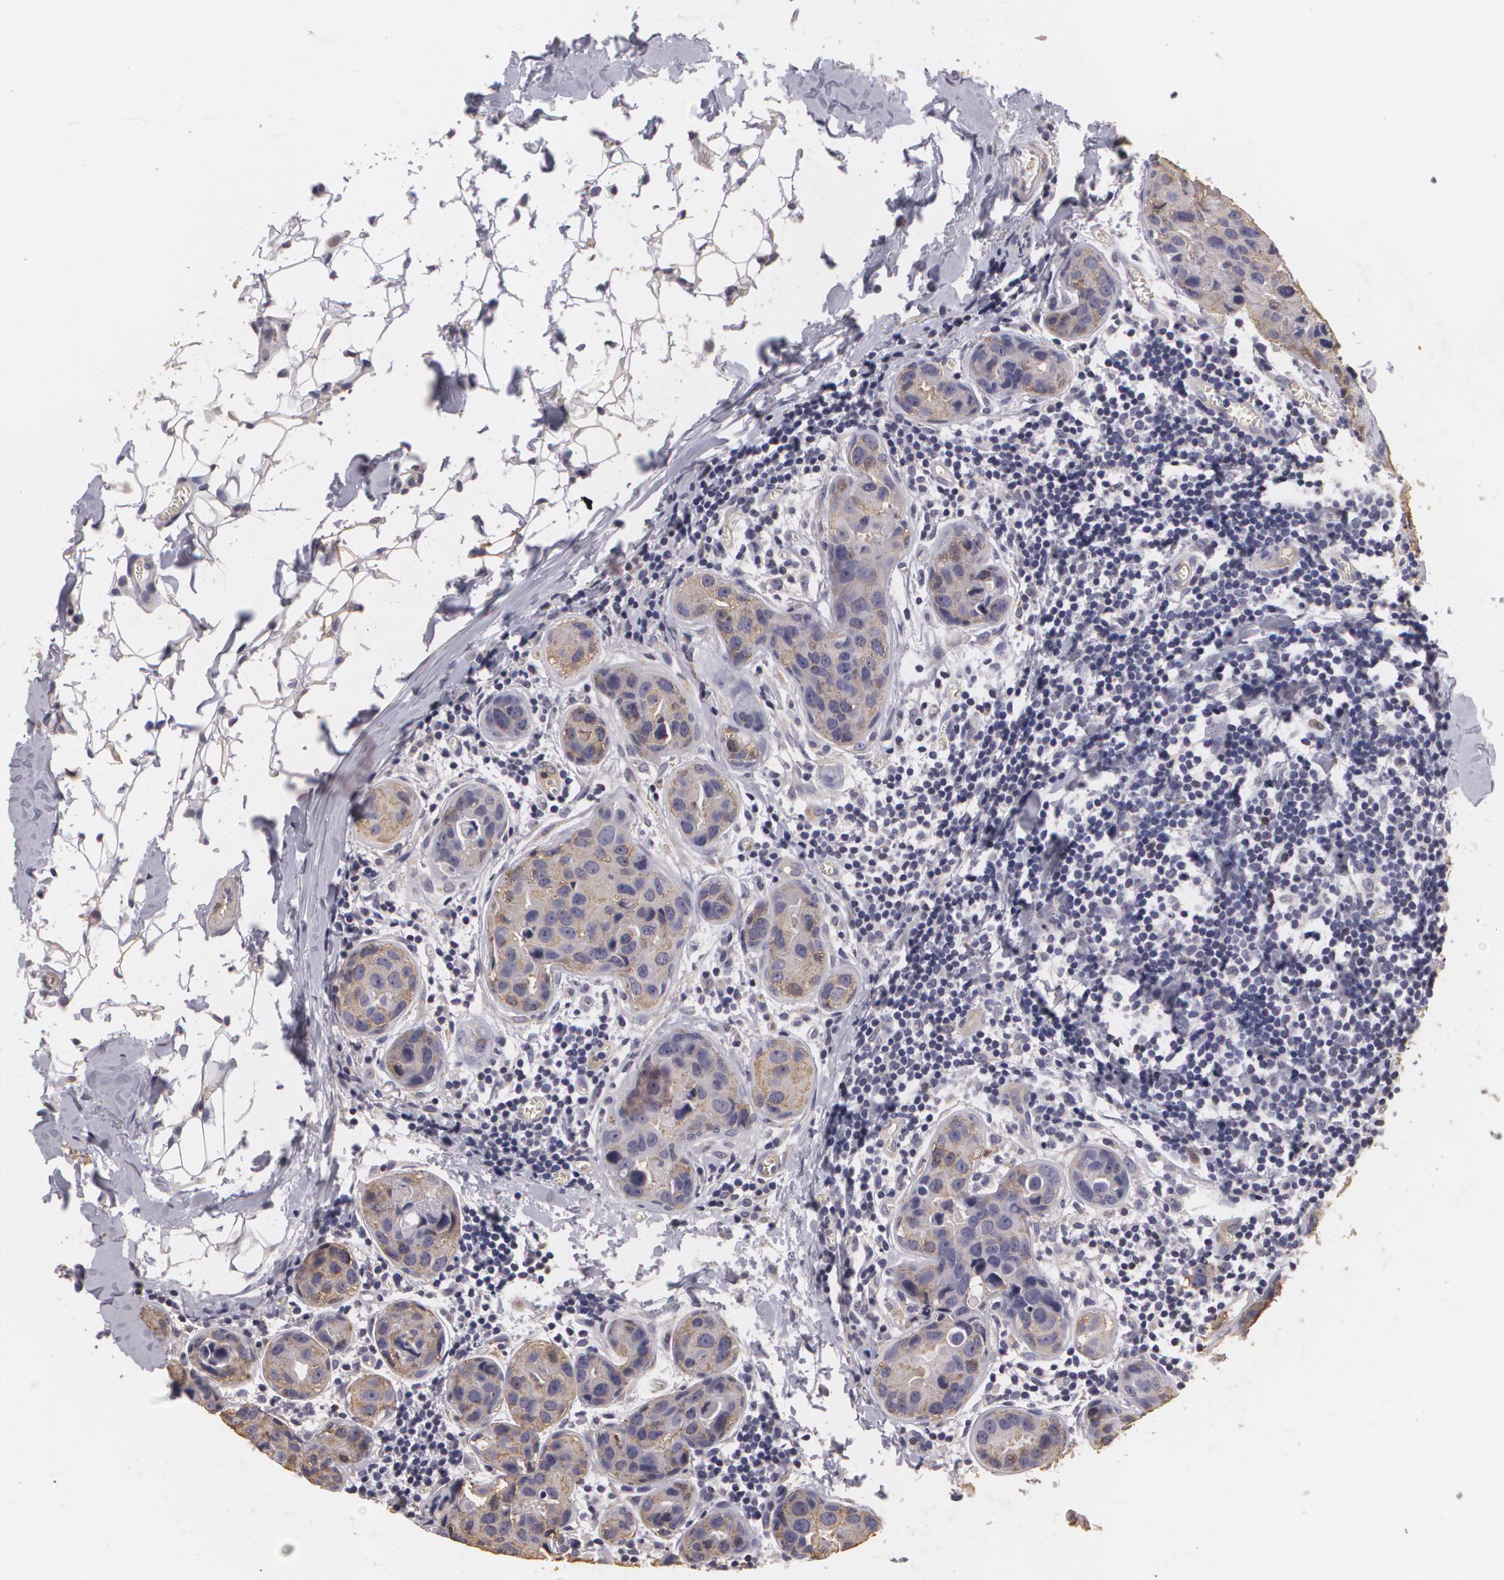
{"staining": {"intensity": "moderate", "quantity": ">75%", "location": "cytoplasmic/membranous"}, "tissue": "breast cancer", "cell_type": "Tumor cells", "image_type": "cancer", "snomed": [{"axis": "morphology", "description": "Duct carcinoma"}, {"axis": "topography", "description": "Breast"}], "caption": "Protein analysis of breast cancer tissue displays moderate cytoplasmic/membranous staining in about >75% of tumor cells.", "gene": "KCNA4", "patient": {"sex": "female", "age": 24}}